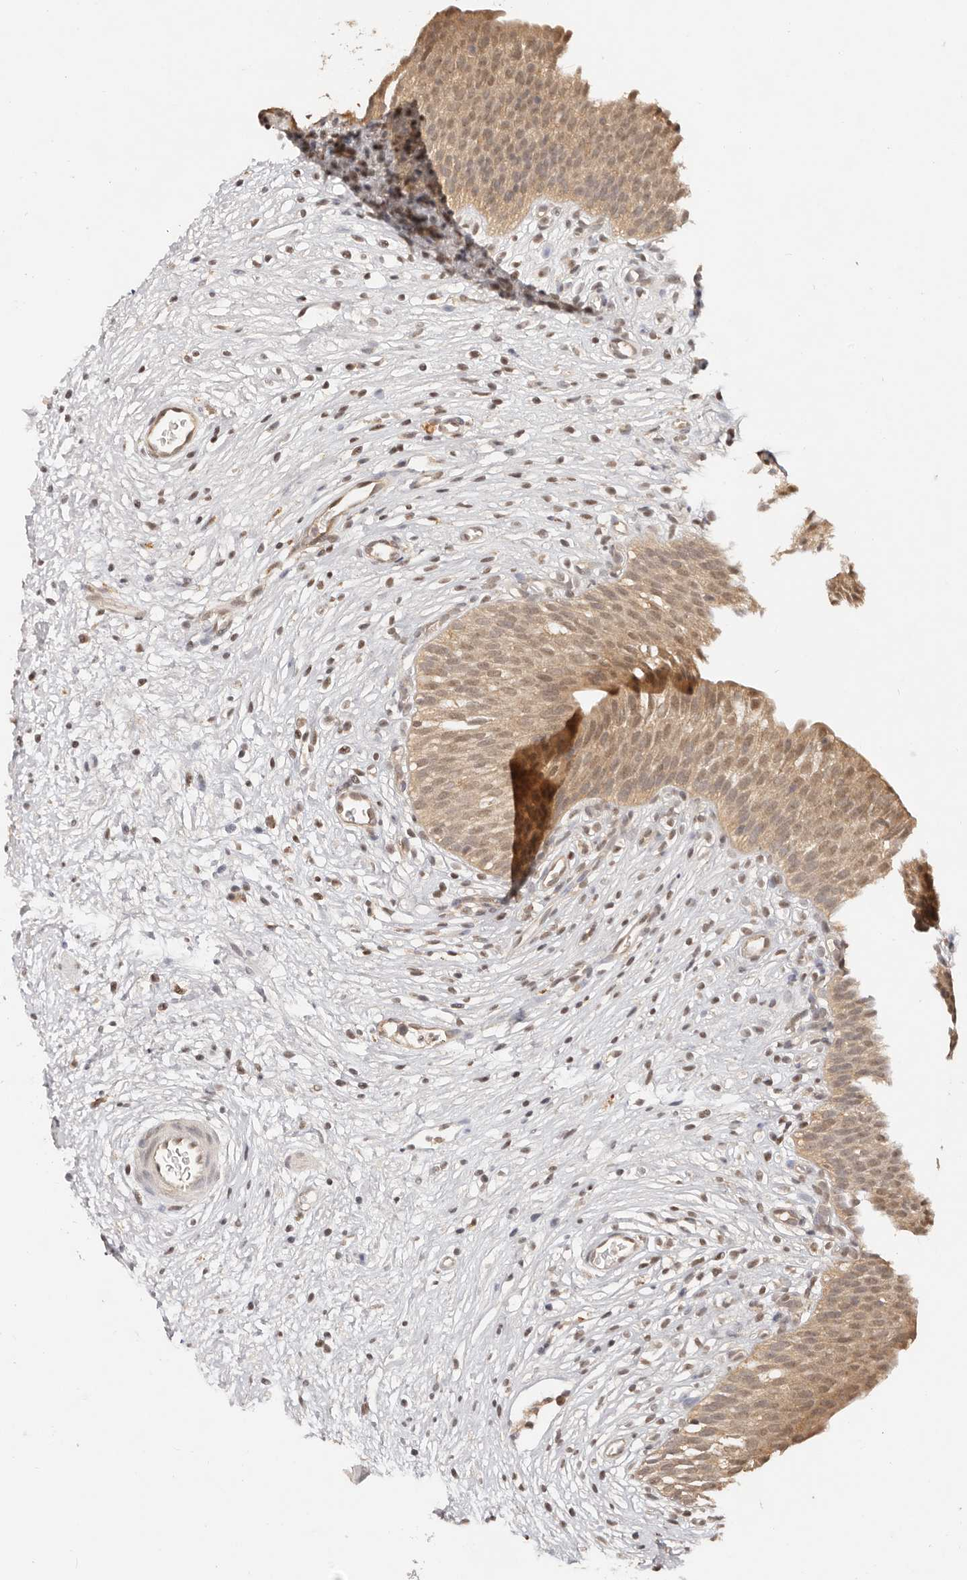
{"staining": {"intensity": "weak", "quantity": ">75%", "location": "cytoplasmic/membranous,nuclear"}, "tissue": "urinary bladder", "cell_type": "Urothelial cells", "image_type": "normal", "snomed": [{"axis": "morphology", "description": "Normal tissue, NOS"}, {"axis": "topography", "description": "Urinary bladder"}], "caption": "IHC of unremarkable urinary bladder displays low levels of weak cytoplasmic/membranous,nuclear staining in about >75% of urothelial cells. Nuclei are stained in blue.", "gene": "PSMA5", "patient": {"sex": "male", "age": 1}}